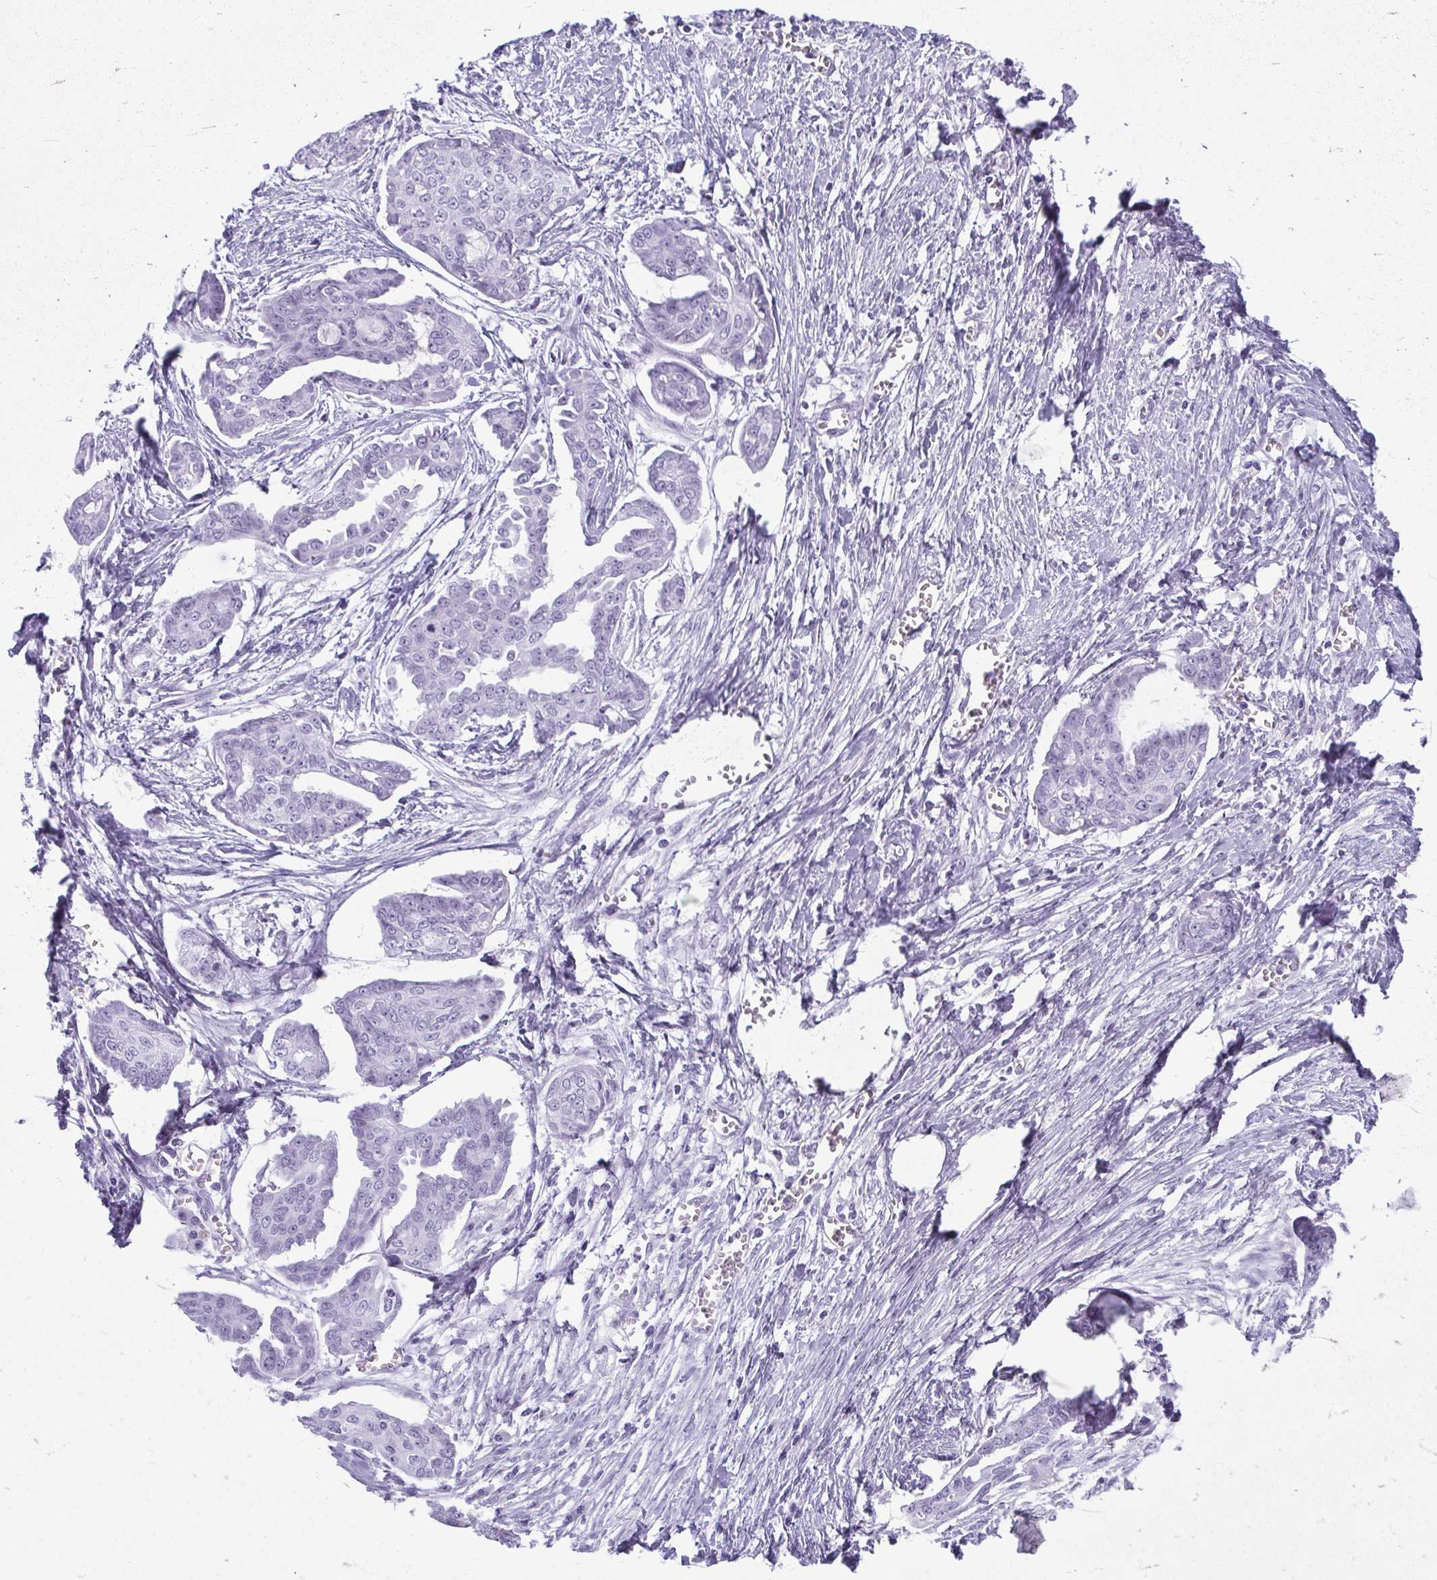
{"staining": {"intensity": "negative", "quantity": "none", "location": "none"}, "tissue": "ovarian cancer", "cell_type": "Tumor cells", "image_type": "cancer", "snomed": [{"axis": "morphology", "description": "Cystadenocarcinoma, serous, NOS"}, {"axis": "topography", "description": "Ovary"}], "caption": "High power microscopy micrograph of an immunohistochemistry (IHC) image of ovarian cancer, revealing no significant staining in tumor cells. (DAB IHC, high magnification).", "gene": "MOBP", "patient": {"sex": "female", "age": 71}}